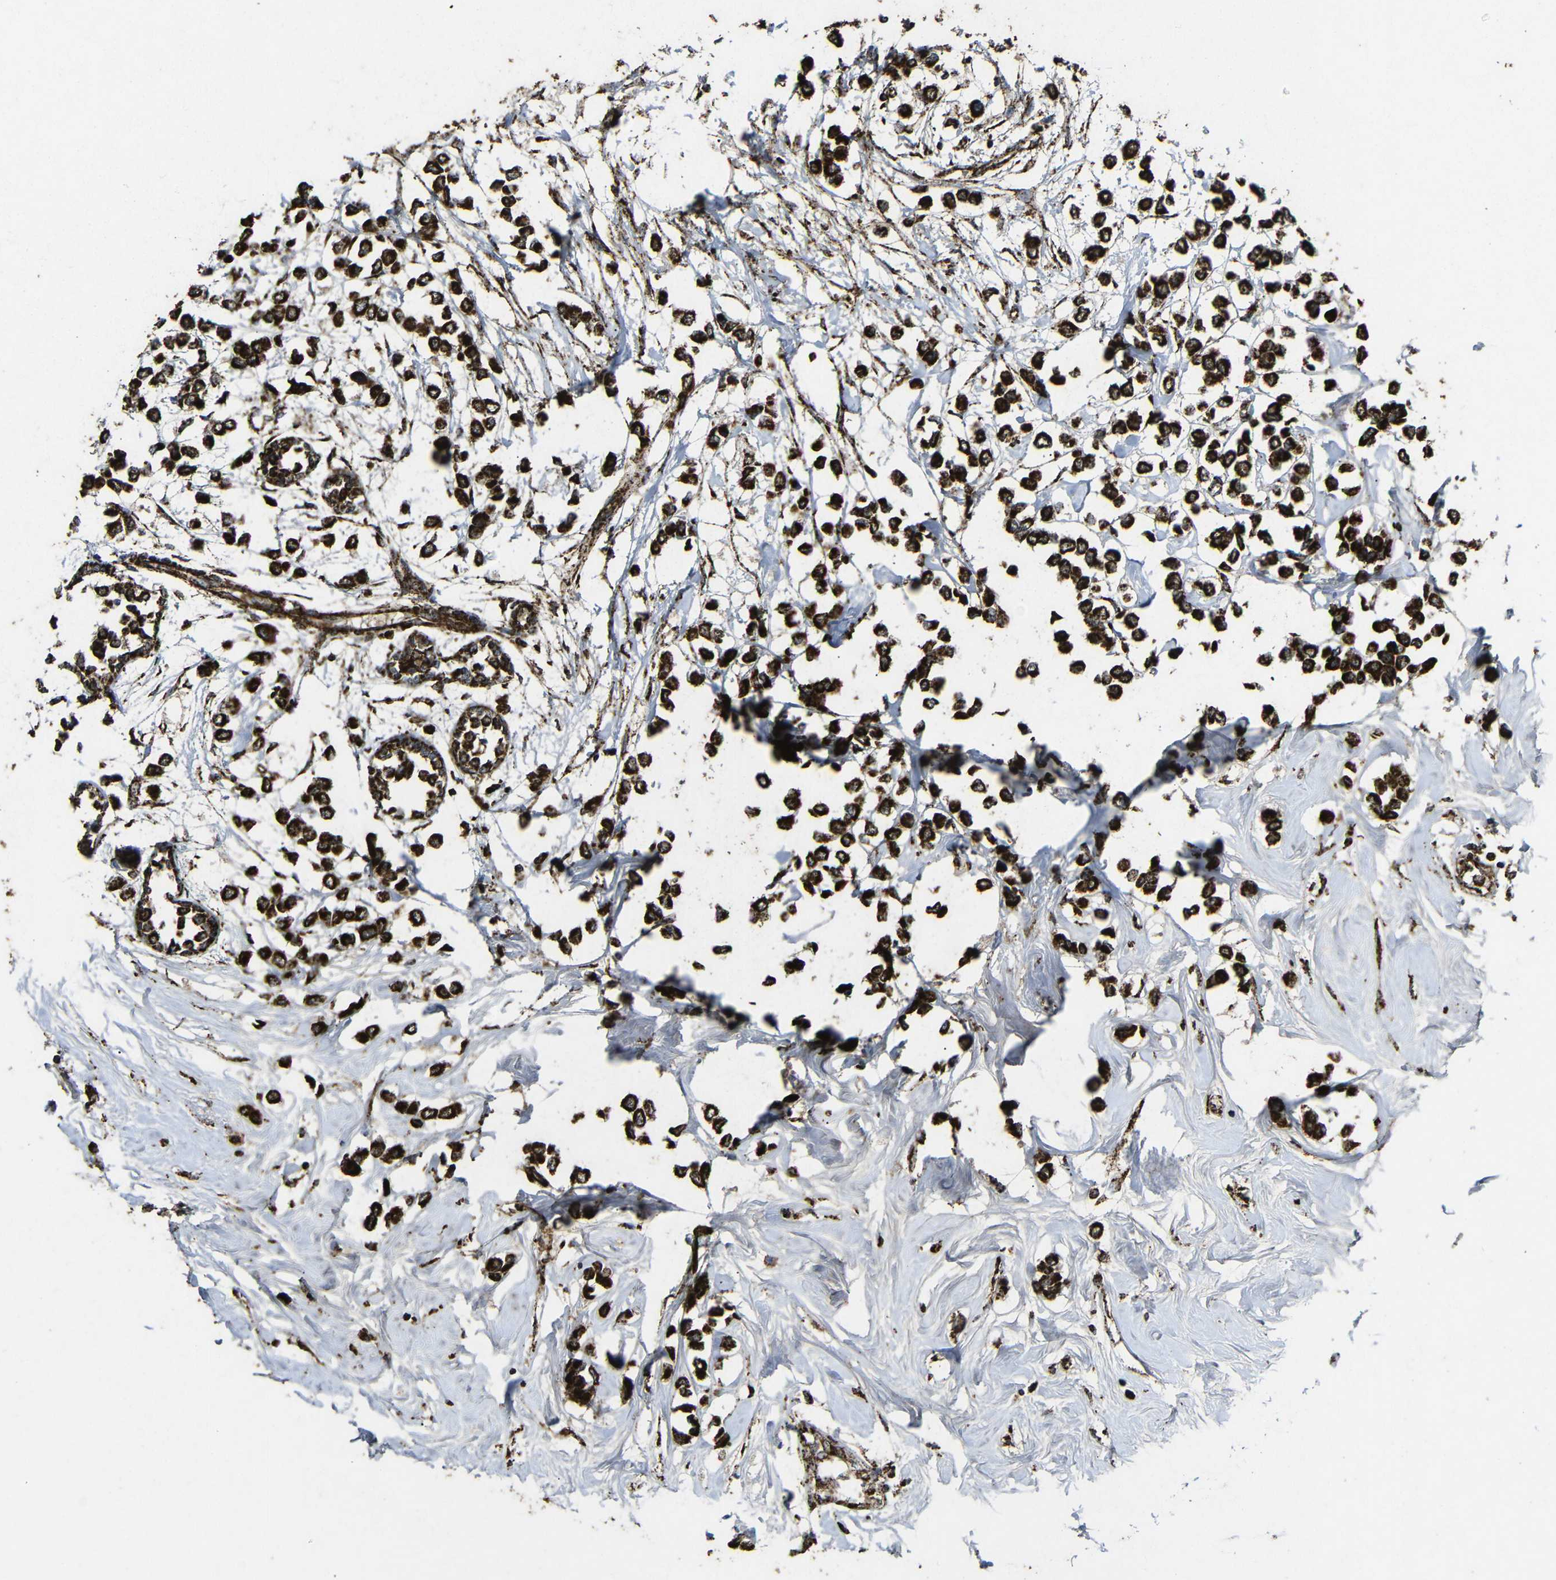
{"staining": {"intensity": "strong", "quantity": ">75%", "location": "cytoplasmic/membranous"}, "tissue": "breast cancer", "cell_type": "Tumor cells", "image_type": "cancer", "snomed": [{"axis": "morphology", "description": "Lobular carcinoma"}, {"axis": "topography", "description": "Breast"}], "caption": "Breast cancer (lobular carcinoma) stained with IHC exhibits strong cytoplasmic/membranous expression in approximately >75% of tumor cells. Nuclei are stained in blue.", "gene": "ATP5F1A", "patient": {"sex": "female", "age": 51}}